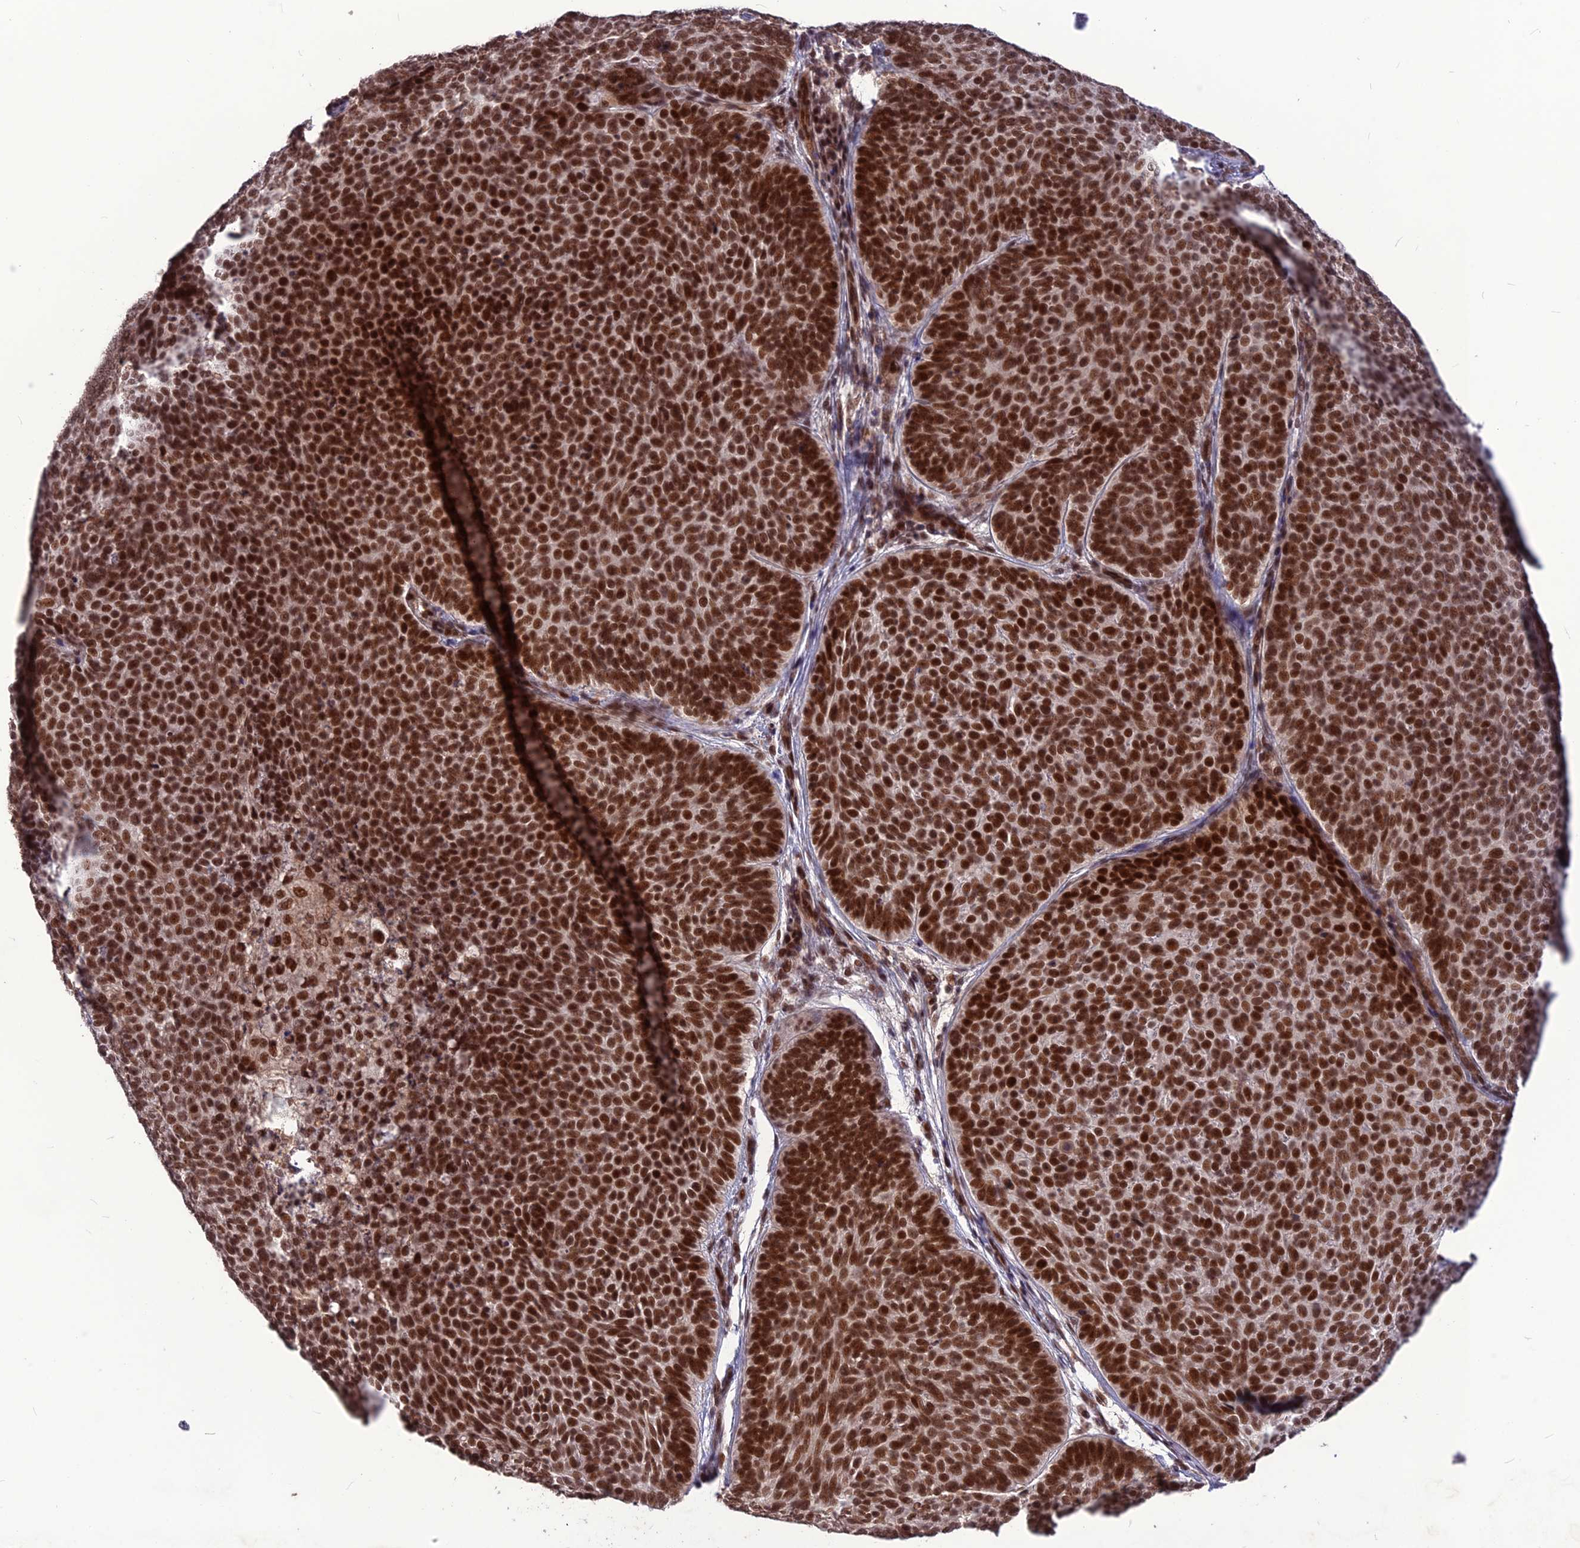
{"staining": {"intensity": "strong", "quantity": ">75%", "location": "nuclear"}, "tissue": "skin cancer", "cell_type": "Tumor cells", "image_type": "cancer", "snomed": [{"axis": "morphology", "description": "Basal cell carcinoma"}, {"axis": "topography", "description": "Skin"}], "caption": "An image showing strong nuclear staining in about >75% of tumor cells in basal cell carcinoma (skin), as visualized by brown immunohistochemical staining.", "gene": "DIS3", "patient": {"sex": "male", "age": 85}}